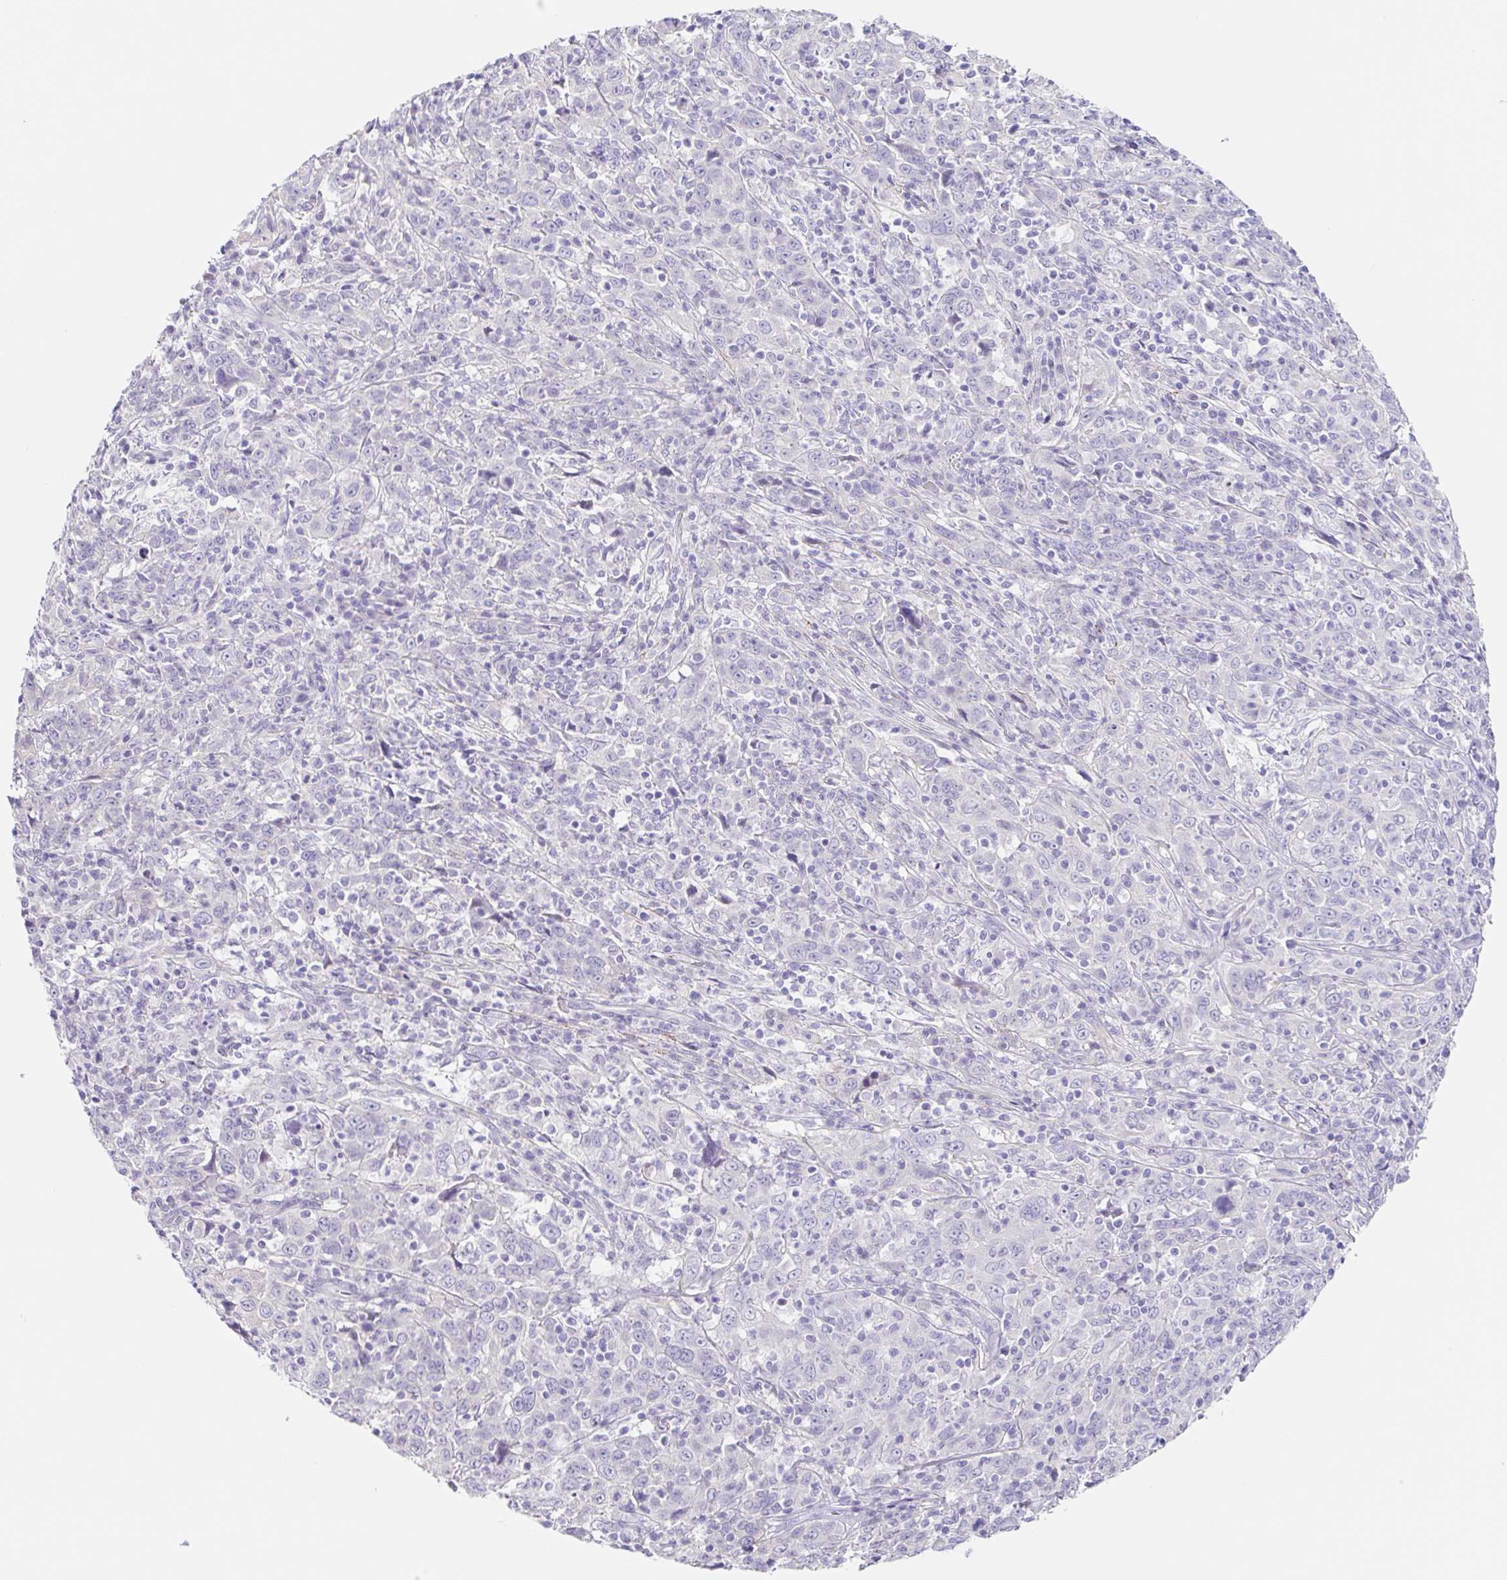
{"staining": {"intensity": "negative", "quantity": "none", "location": "none"}, "tissue": "cervical cancer", "cell_type": "Tumor cells", "image_type": "cancer", "snomed": [{"axis": "morphology", "description": "Squamous cell carcinoma, NOS"}, {"axis": "topography", "description": "Cervix"}], "caption": "This is an immunohistochemistry micrograph of human cervical cancer (squamous cell carcinoma). There is no positivity in tumor cells.", "gene": "DCAF17", "patient": {"sex": "female", "age": 46}}